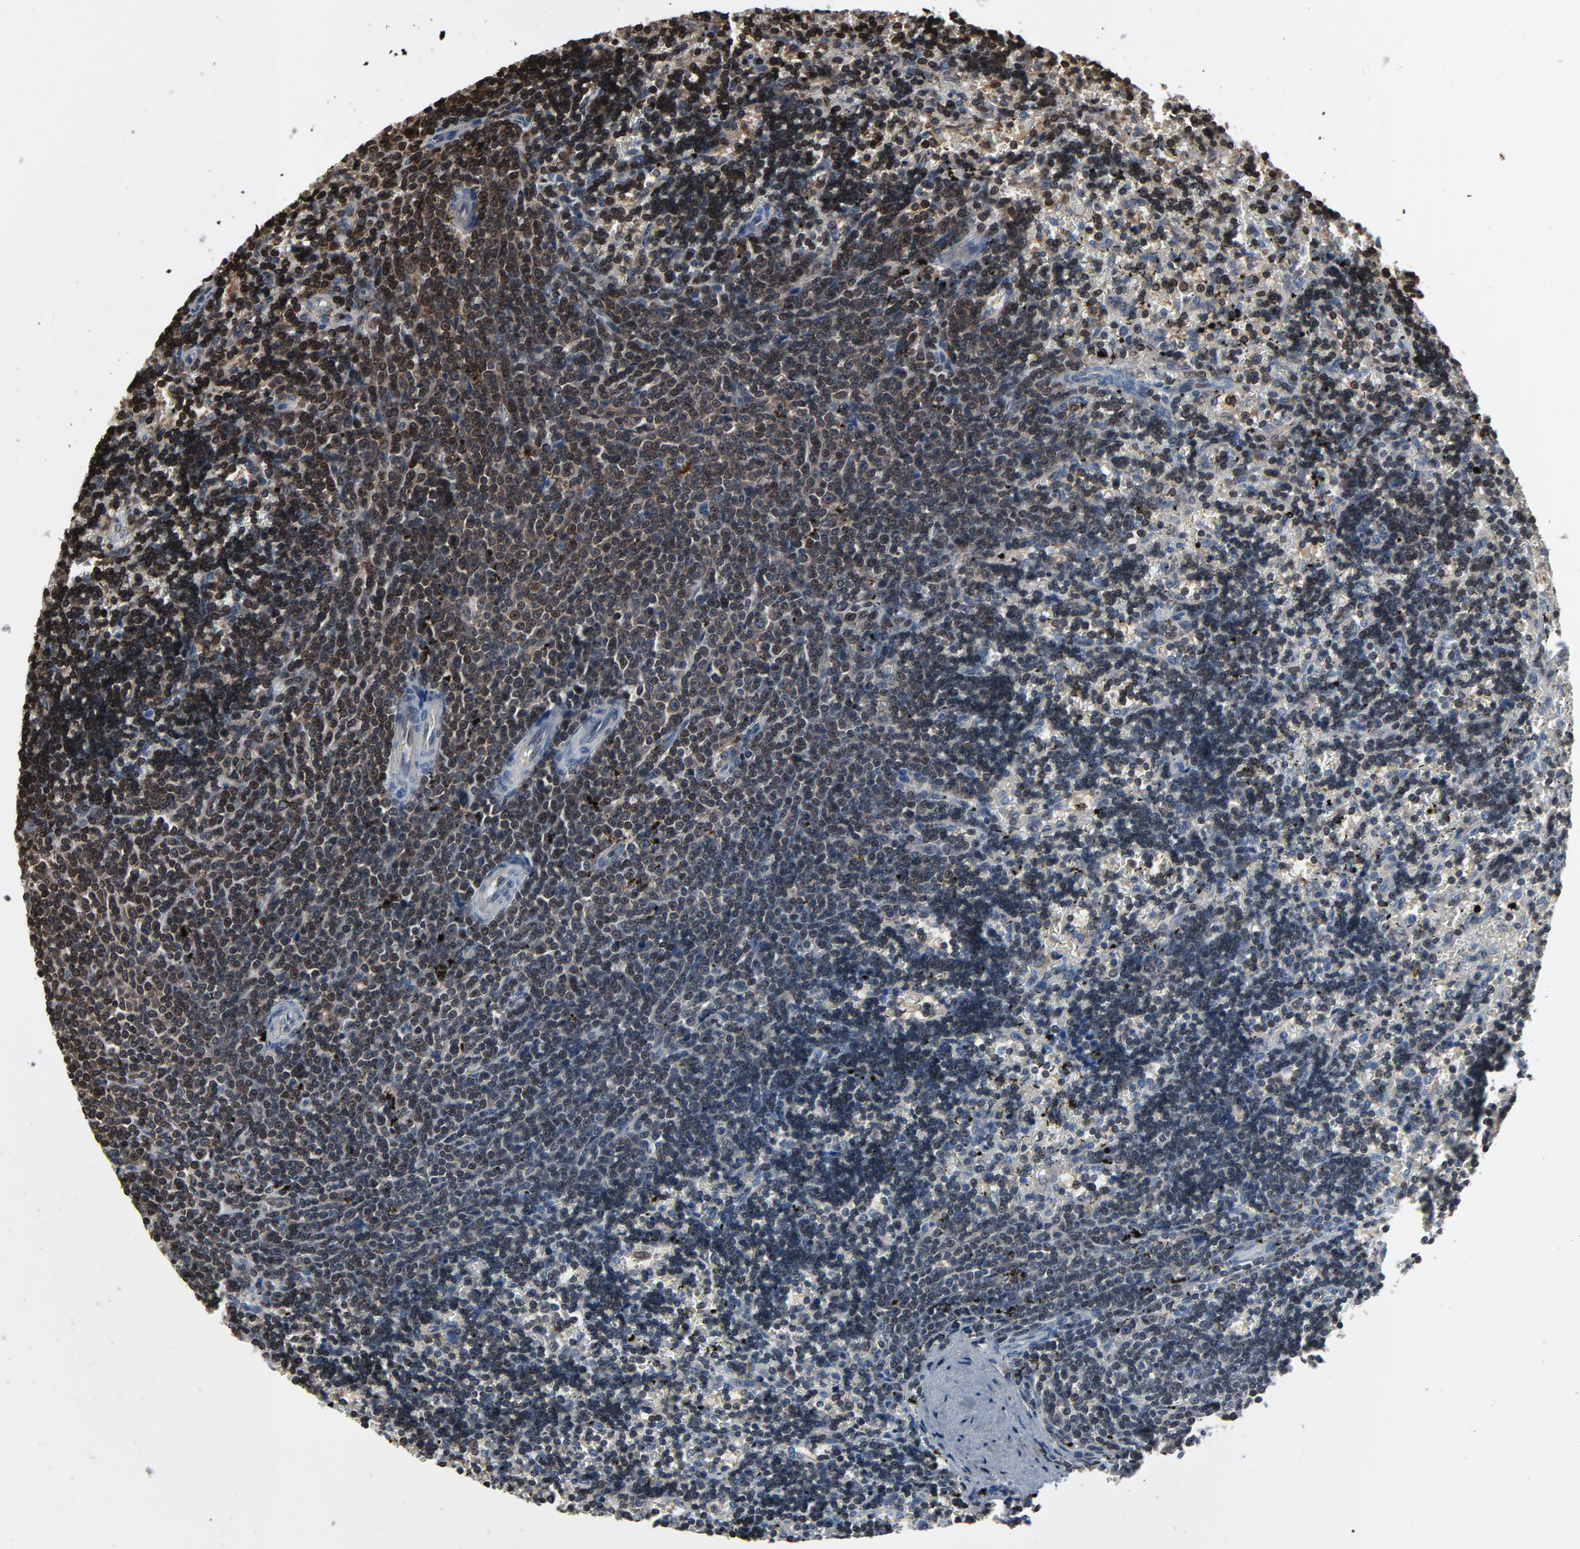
{"staining": {"intensity": "negative", "quantity": "none", "location": "none"}, "tissue": "lymphoma", "cell_type": "Tumor cells", "image_type": "cancer", "snomed": [{"axis": "morphology", "description": "Malignant lymphoma, non-Hodgkin's type, Low grade"}, {"axis": "topography", "description": "Spleen"}], "caption": "Tumor cells show no significant protein expression in low-grade malignant lymphoma, non-Hodgkin's type. (Stains: DAB IHC with hematoxylin counter stain, Microscopy: brightfield microscopy at high magnification).", "gene": "UBE2D1", "patient": {"sex": "male", "age": 60}}